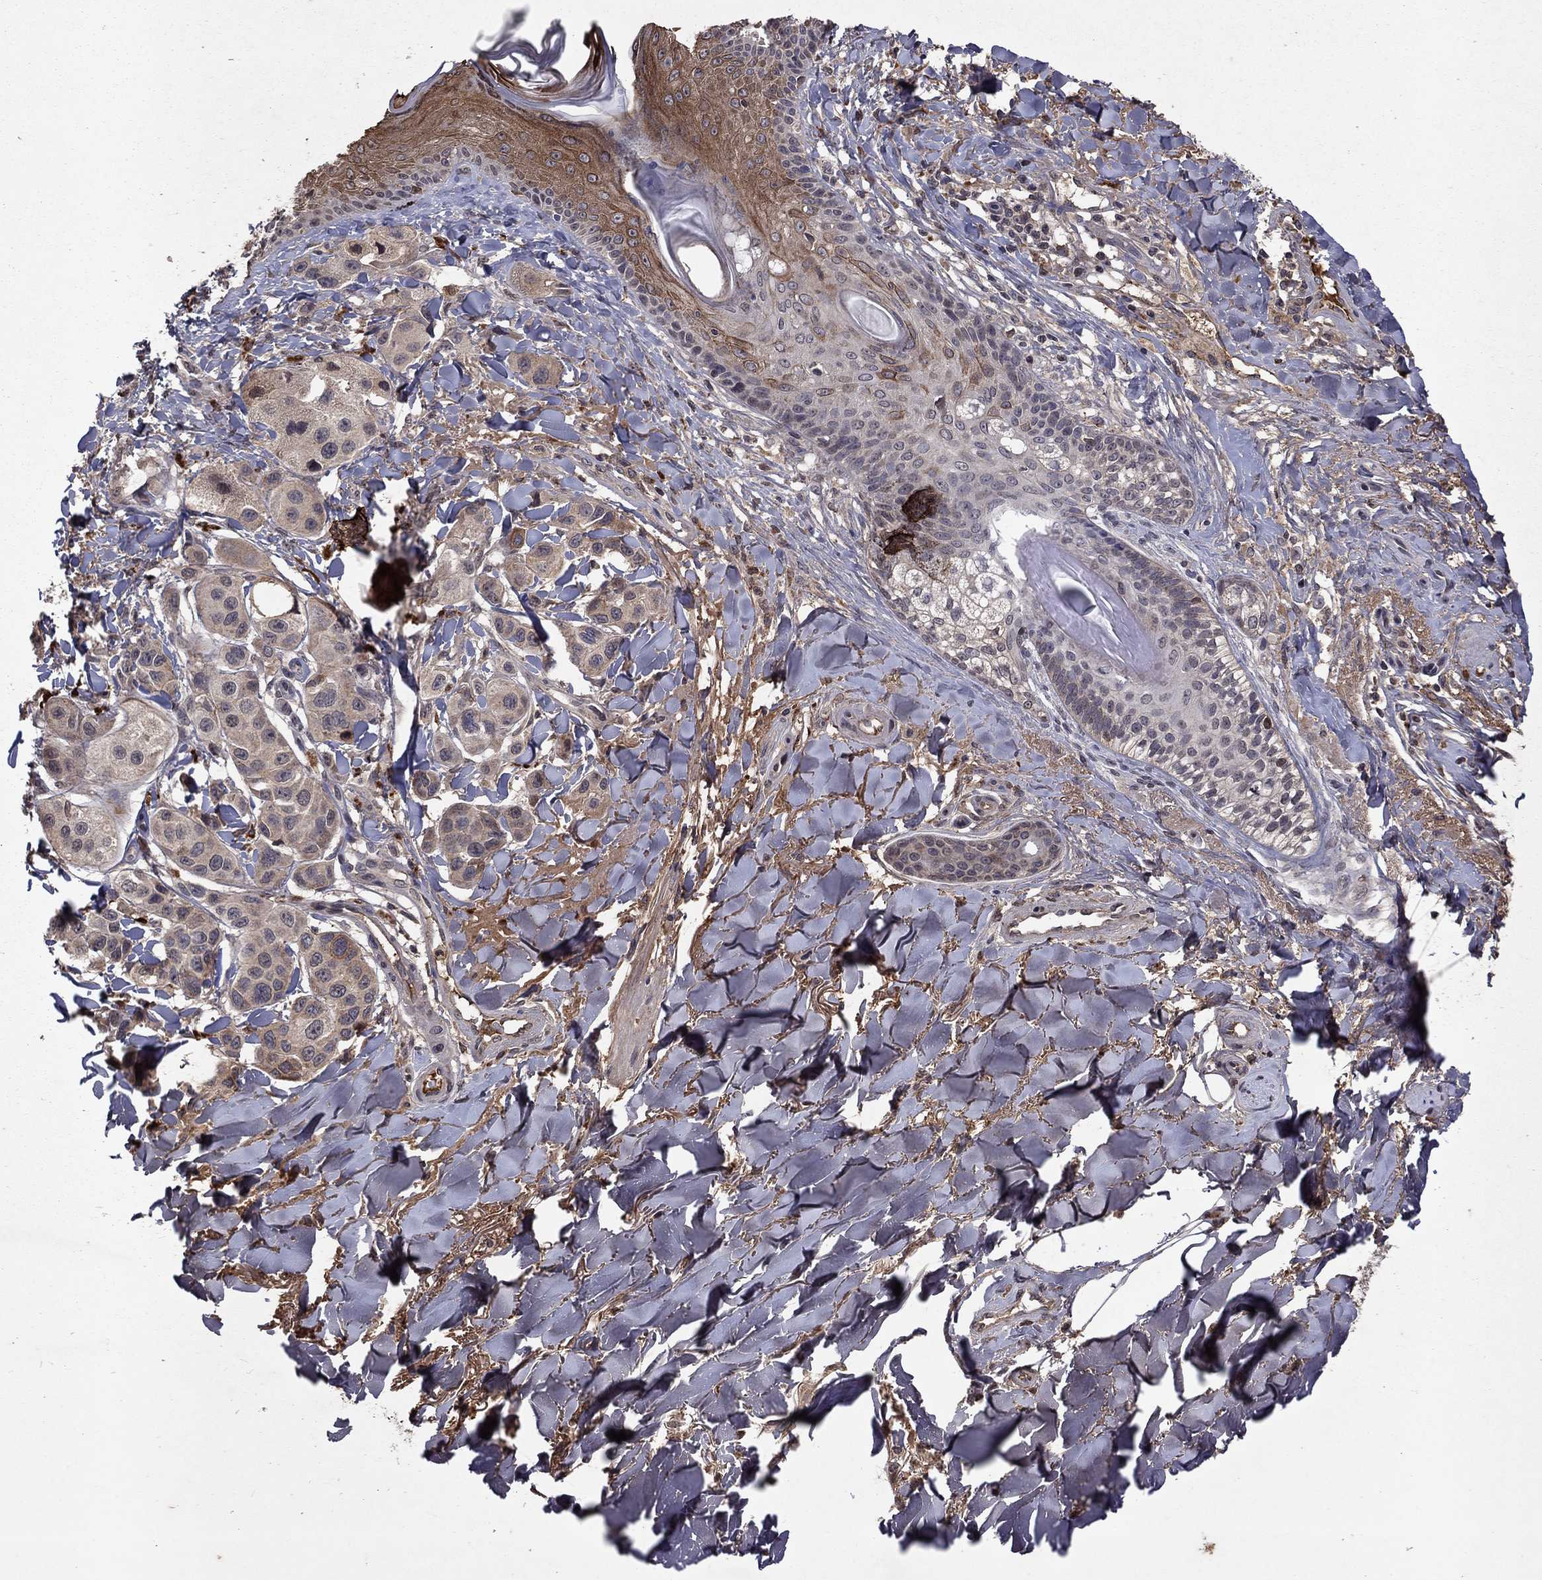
{"staining": {"intensity": "negative", "quantity": "none", "location": "none"}, "tissue": "melanoma", "cell_type": "Tumor cells", "image_type": "cancer", "snomed": [{"axis": "morphology", "description": "Malignant melanoma, NOS"}, {"axis": "topography", "description": "Skin"}], "caption": "Tumor cells show no significant staining in malignant melanoma.", "gene": "NLGN1", "patient": {"sex": "male", "age": 57}}